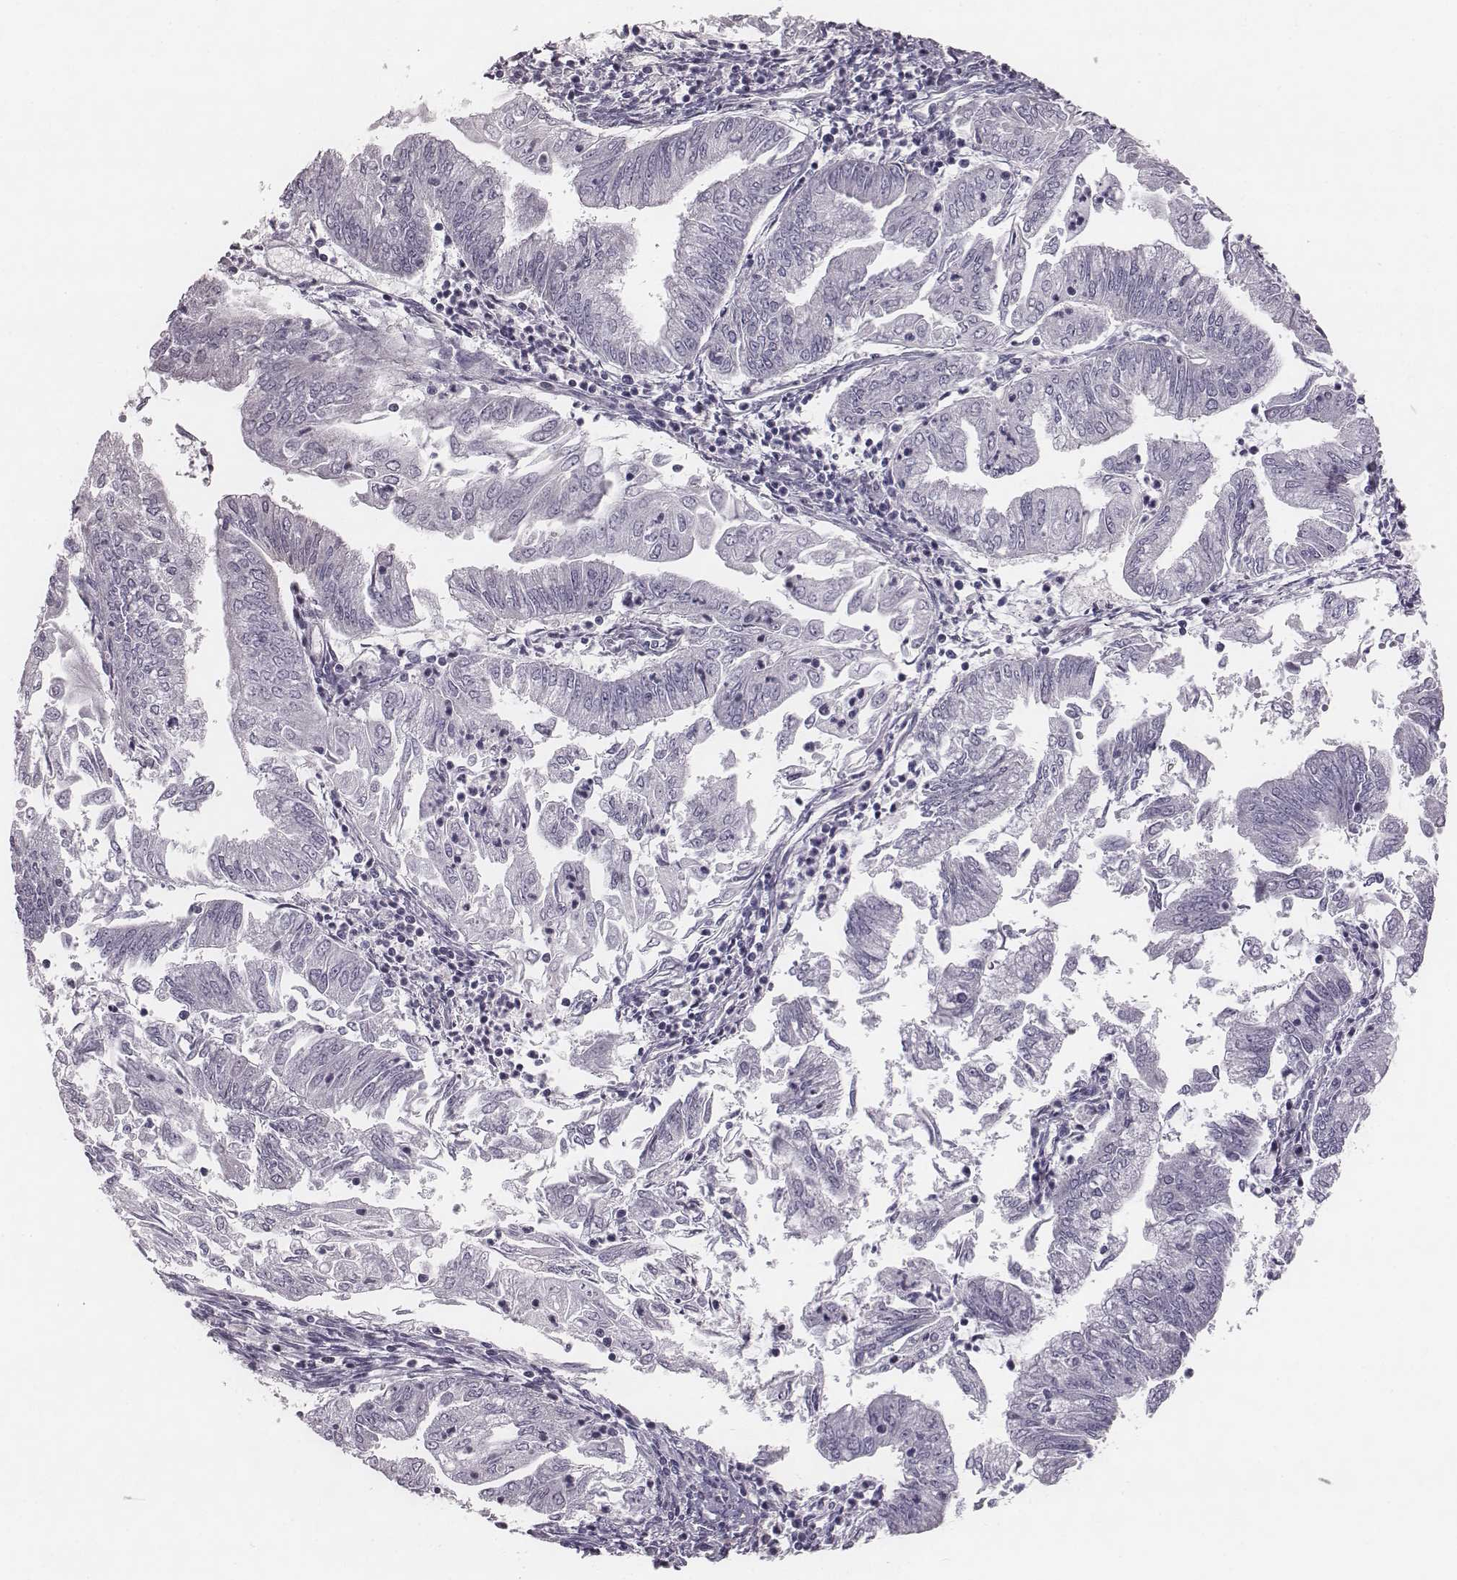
{"staining": {"intensity": "negative", "quantity": "none", "location": "none"}, "tissue": "endometrial cancer", "cell_type": "Tumor cells", "image_type": "cancer", "snomed": [{"axis": "morphology", "description": "Adenocarcinoma, NOS"}, {"axis": "topography", "description": "Endometrium"}], "caption": "The immunohistochemistry image has no significant staining in tumor cells of endometrial cancer tissue.", "gene": "PDE8B", "patient": {"sex": "female", "age": 55}}